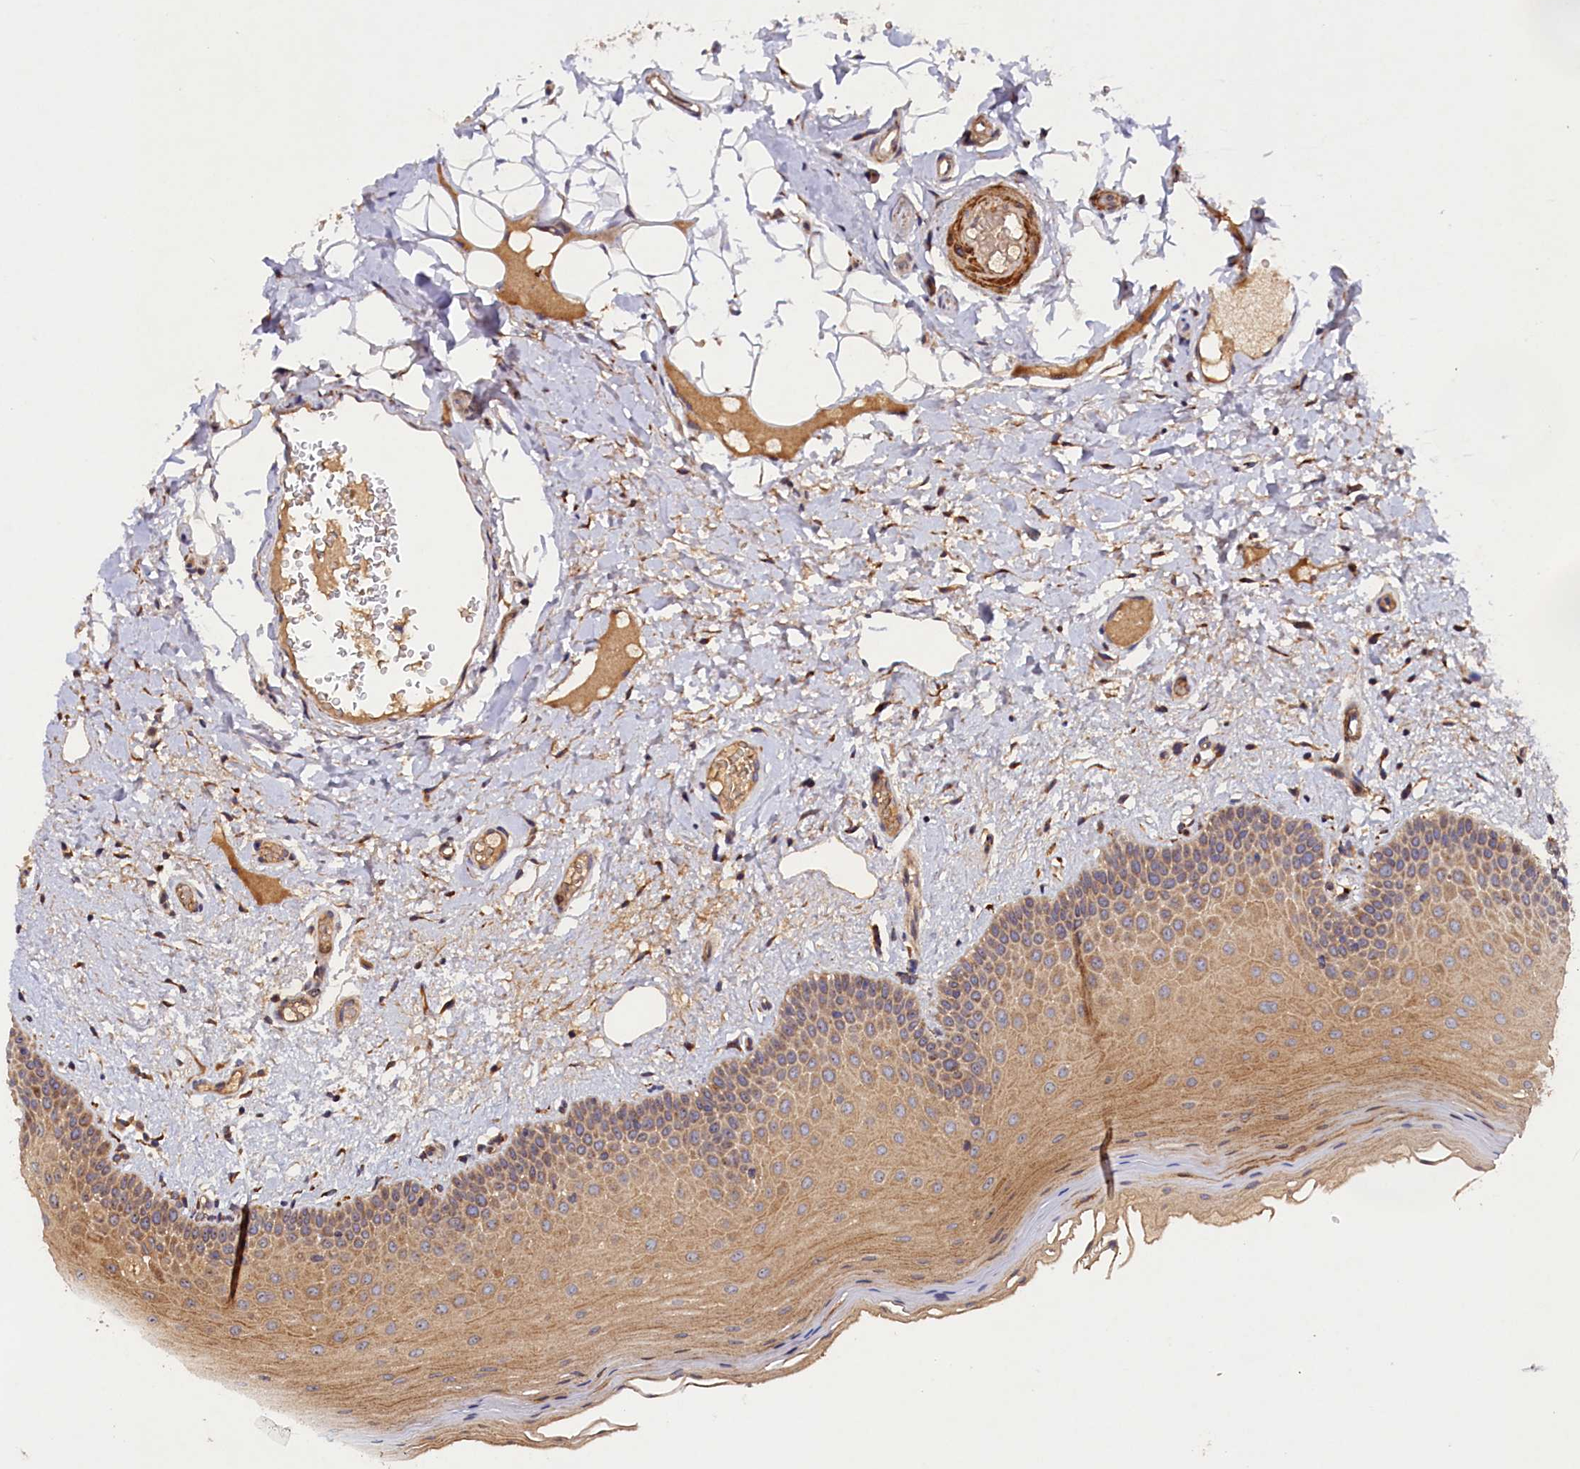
{"staining": {"intensity": "moderate", "quantity": ">75%", "location": "cytoplasmic/membranous"}, "tissue": "oral mucosa", "cell_type": "Squamous epithelial cells", "image_type": "normal", "snomed": [{"axis": "morphology", "description": "Normal tissue, NOS"}, {"axis": "topography", "description": "Oral tissue"}, {"axis": "topography", "description": "Tounge, NOS"}], "caption": "Oral mucosa stained with immunohistochemistry shows moderate cytoplasmic/membranous staining in approximately >75% of squamous epithelial cells. (IHC, brightfield microscopy, high magnification).", "gene": "ARRDC4", "patient": {"sex": "male", "age": 47}}